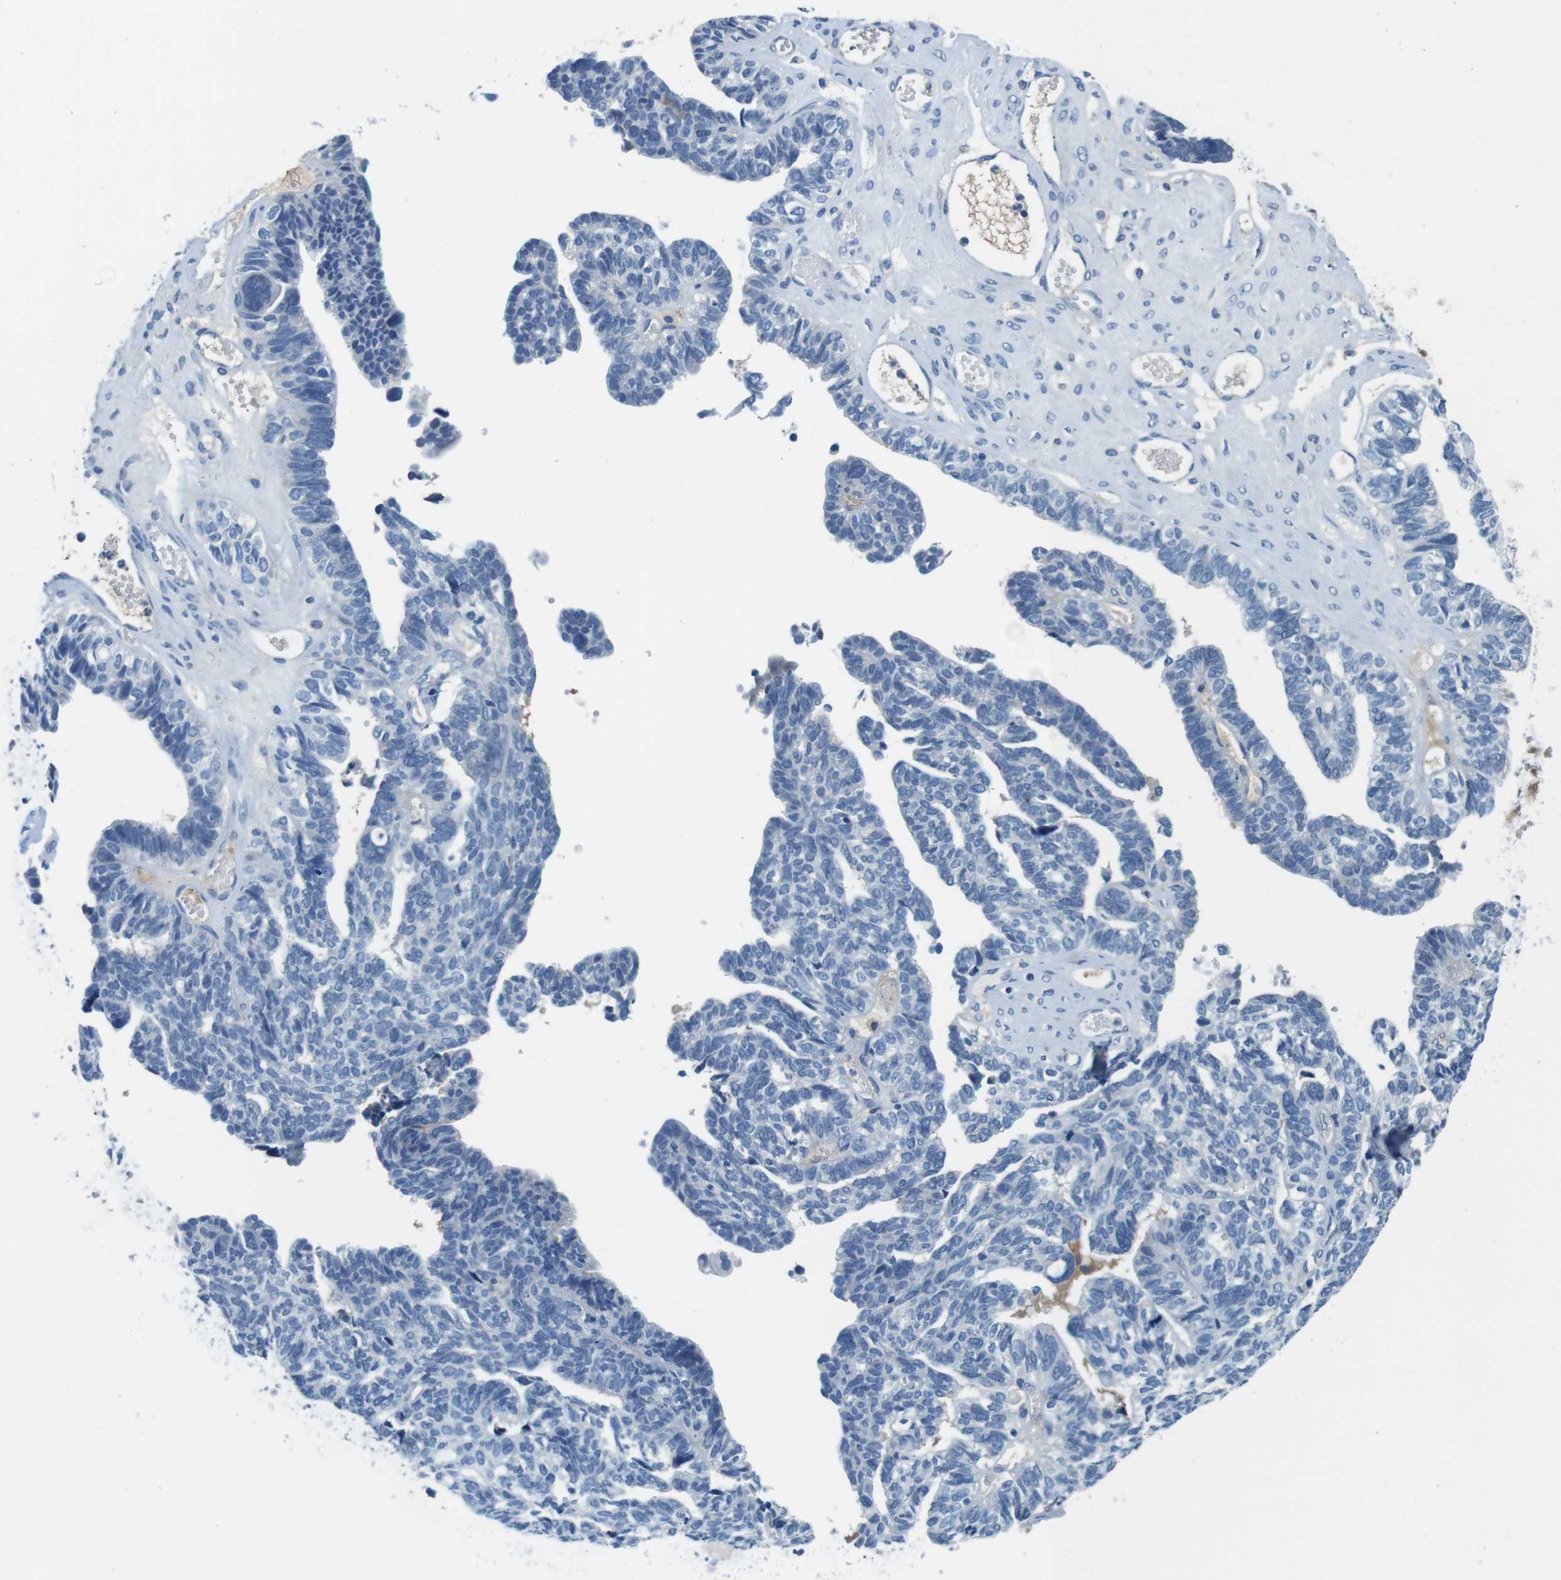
{"staining": {"intensity": "negative", "quantity": "none", "location": "none"}, "tissue": "ovarian cancer", "cell_type": "Tumor cells", "image_type": "cancer", "snomed": [{"axis": "morphology", "description": "Cystadenocarcinoma, serous, NOS"}, {"axis": "topography", "description": "Ovary"}], "caption": "Immunohistochemical staining of human serous cystadenocarcinoma (ovarian) displays no significant staining in tumor cells. The staining is performed using DAB brown chromogen with nuclei counter-stained in using hematoxylin.", "gene": "IGHD", "patient": {"sex": "female", "age": 79}}